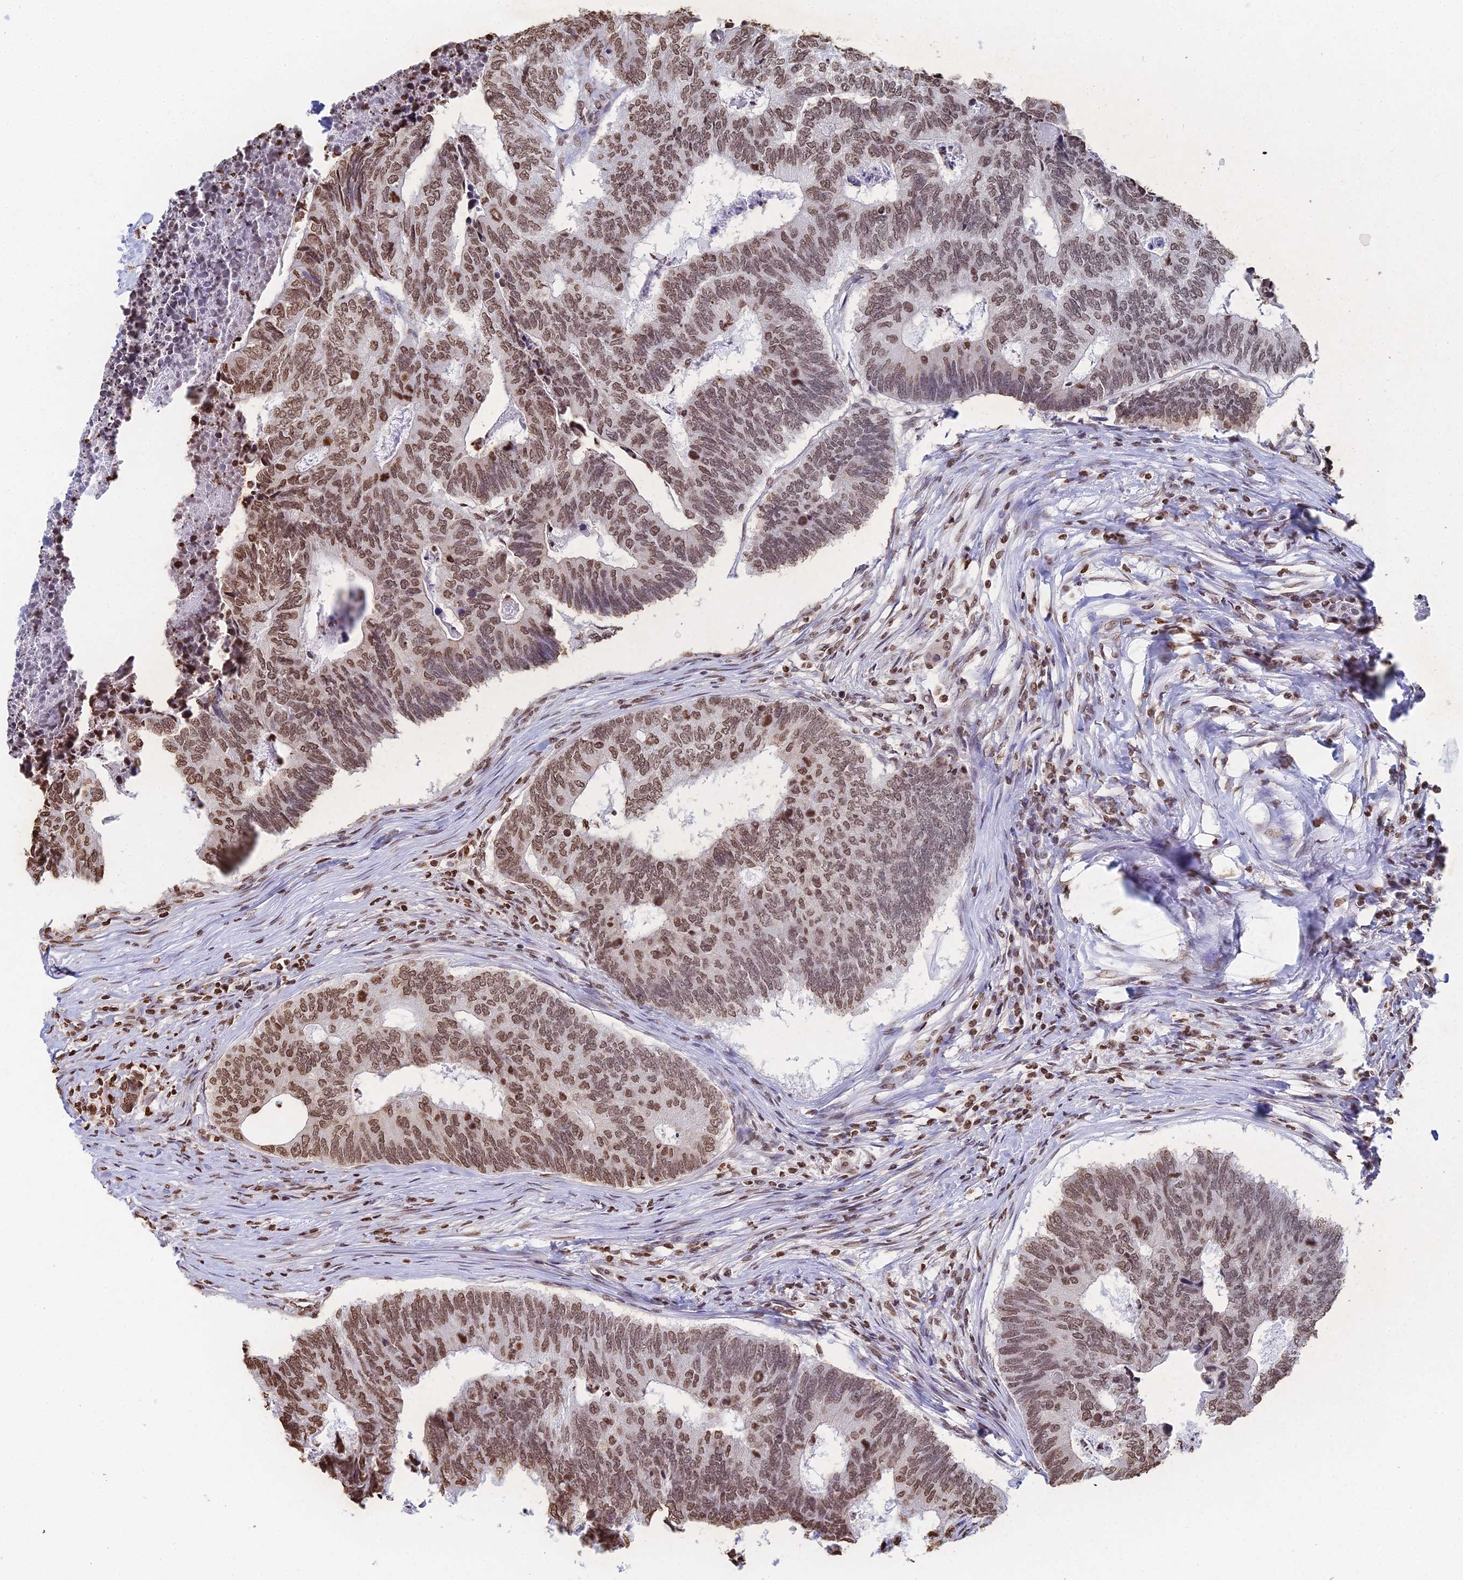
{"staining": {"intensity": "moderate", "quantity": ">75%", "location": "nuclear"}, "tissue": "colorectal cancer", "cell_type": "Tumor cells", "image_type": "cancer", "snomed": [{"axis": "morphology", "description": "Adenocarcinoma, NOS"}, {"axis": "topography", "description": "Colon"}], "caption": "An IHC histopathology image of tumor tissue is shown. Protein staining in brown highlights moderate nuclear positivity in adenocarcinoma (colorectal) within tumor cells. (Stains: DAB in brown, nuclei in blue, Microscopy: brightfield microscopy at high magnification).", "gene": "GBP3", "patient": {"sex": "female", "age": 67}}